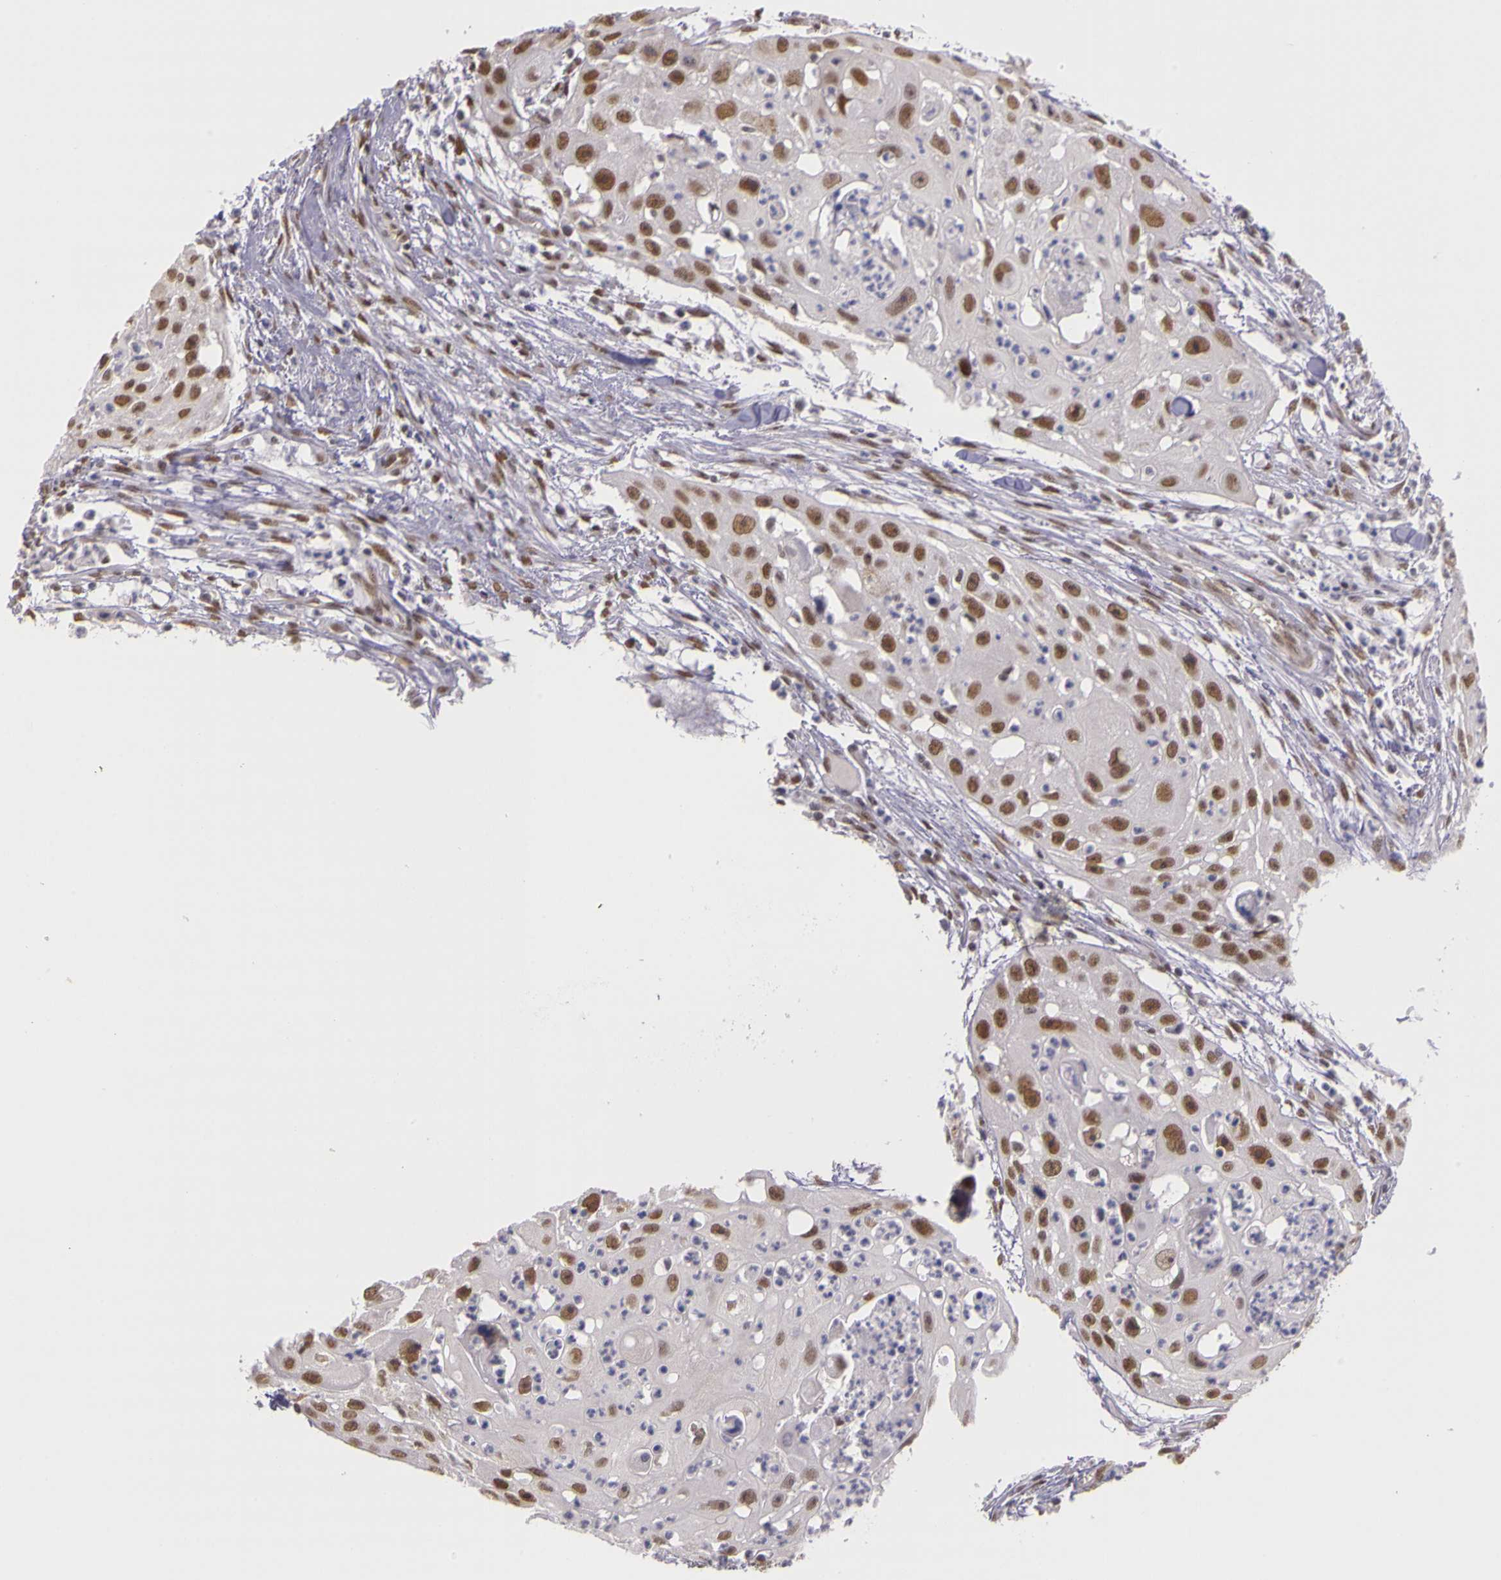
{"staining": {"intensity": "moderate", "quantity": ">75%", "location": "nuclear"}, "tissue": "head and neck cancer", "cell_type": "Tumor cells", "image_type": "cancer", "snomed": [{"axis": "morphology", "description": "Squamous cell carcinoma, NOS"}, {"axis": "topography", "description": "Head-Neck"}], "caption": "A medium amount of moderate nuclear expression is identified in about >75% of tumor cells in head and neck cancer tissue. The staining was performed using DAB (3,3'-diaminobenzidine) to visualize the protein expression in brown, while the nuclei were stained in blue with hematoxylin (Magnification: 20x).", "gene": "WDR13", "patient": {"sex": "male", "age": 64}}